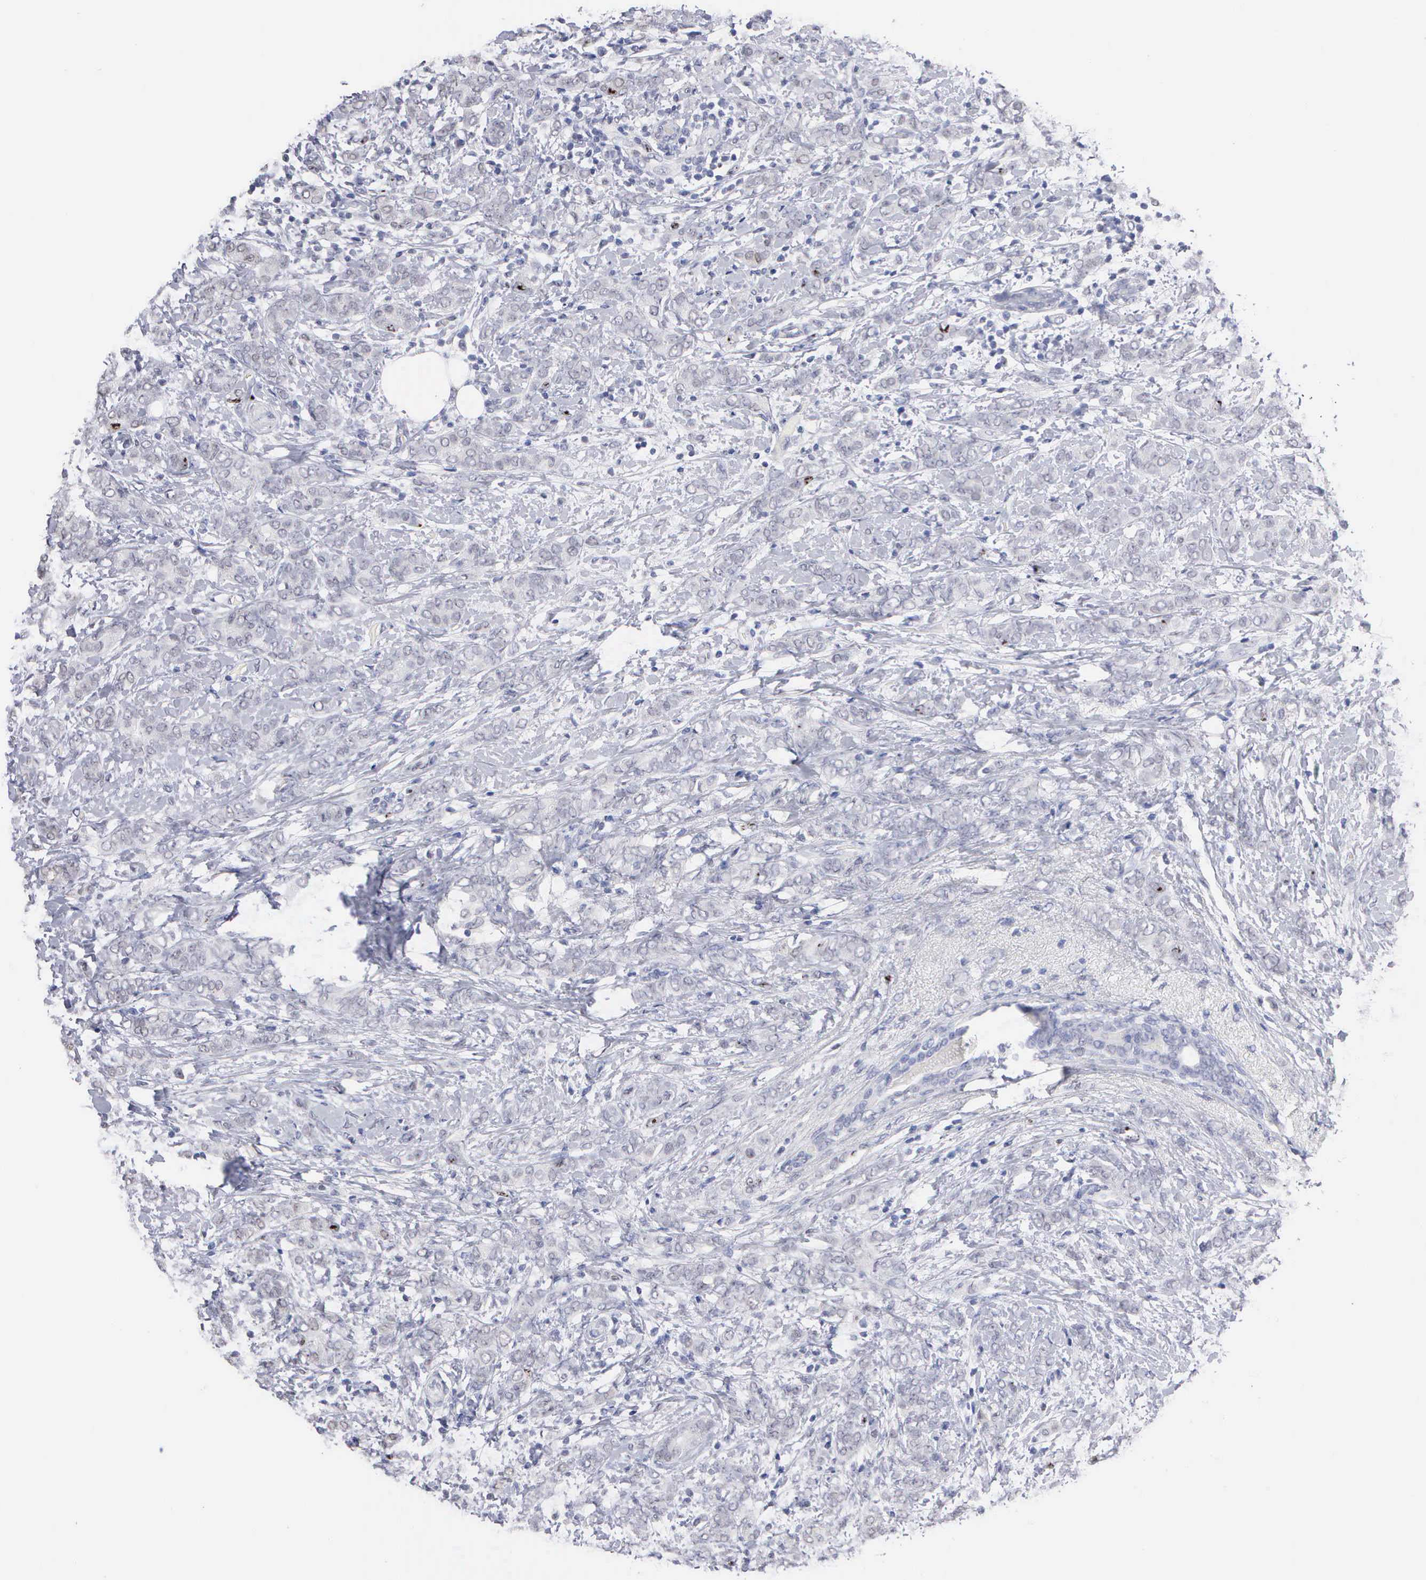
{"staining": {"intensity": "negative", "quantity": "none", "location": "none"}, "tissue": "breast cancer", "cell_type": "Tumor cells", "image_type": "cancer", "snomed": [{"axis": "morphology", "description": "Duct carcinoma"}, {"axis": "topography", "description": "Breast"}], "caption": "An image of invasive ductal carcinoma (breast) stained for a protein displays no brown staining in tumor cells. (Brightfield microscopy of DAB immunohistochemistry (IHC) at high magnification).", "gene": "KDM6A", "patient": {"sex": "female", "age": 53}}